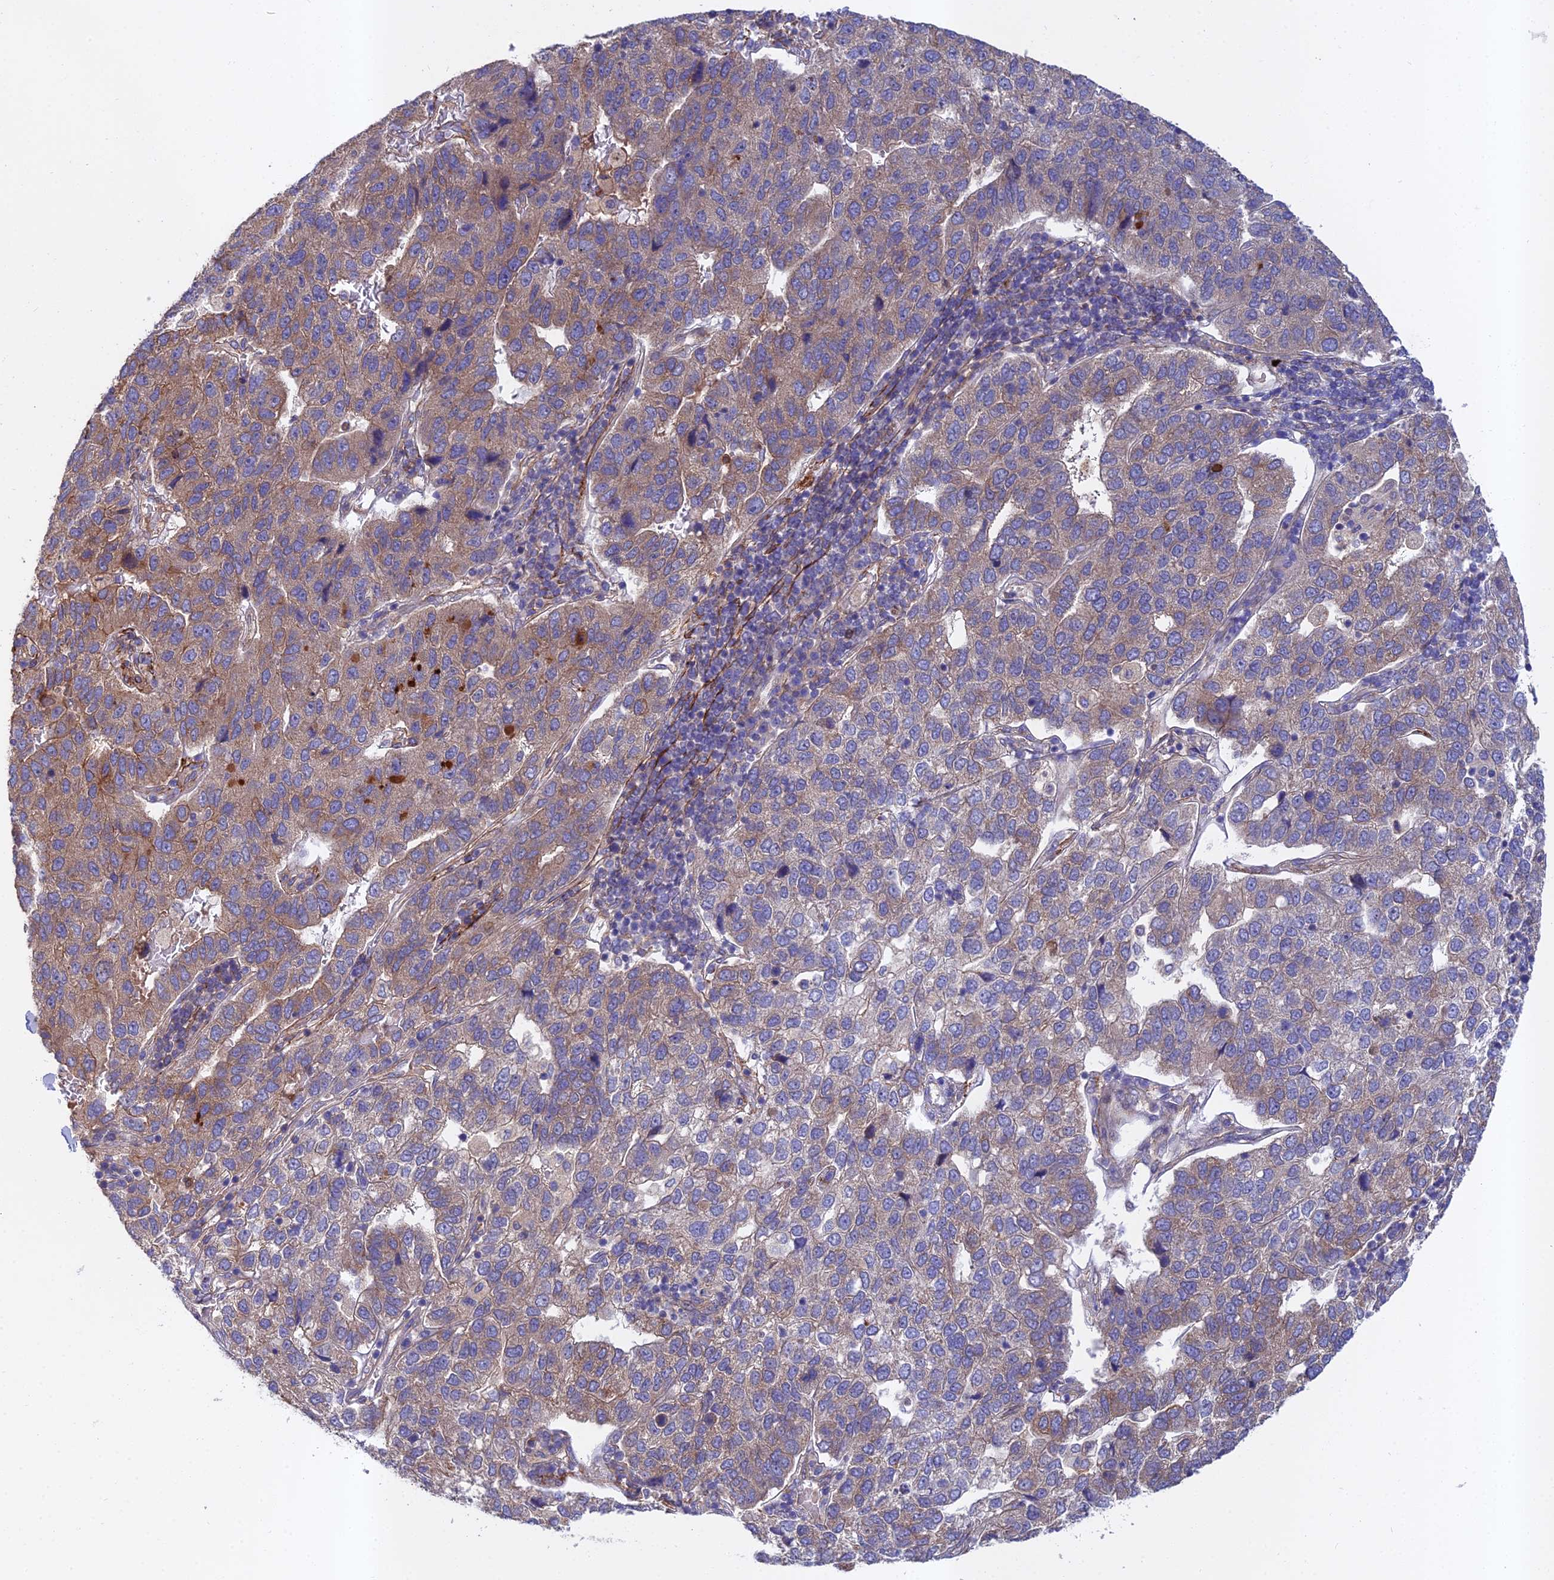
{"staining": {"intensity": "weak", "quantity": "25%-75%", "location": "cytoplasmic/membranous"}, "tissue": "pancreatic cancer", "cell_type": "Tumor cells", "image_type": "cancer", "snomed": [{"axis": "morphology", "description": "Adenocarcinoma, NOS"}, {"axis": "topography", "description": "Pancreas"}], "caption": "The histopathology image displays a brown stain indicating the presence of a protein in the cytoplasmic/membranous of tumor cells in pancreatic adenocarcinoma.", "gene": "RALGAPA2", "patient": {"sex": "female", "age": 61}}